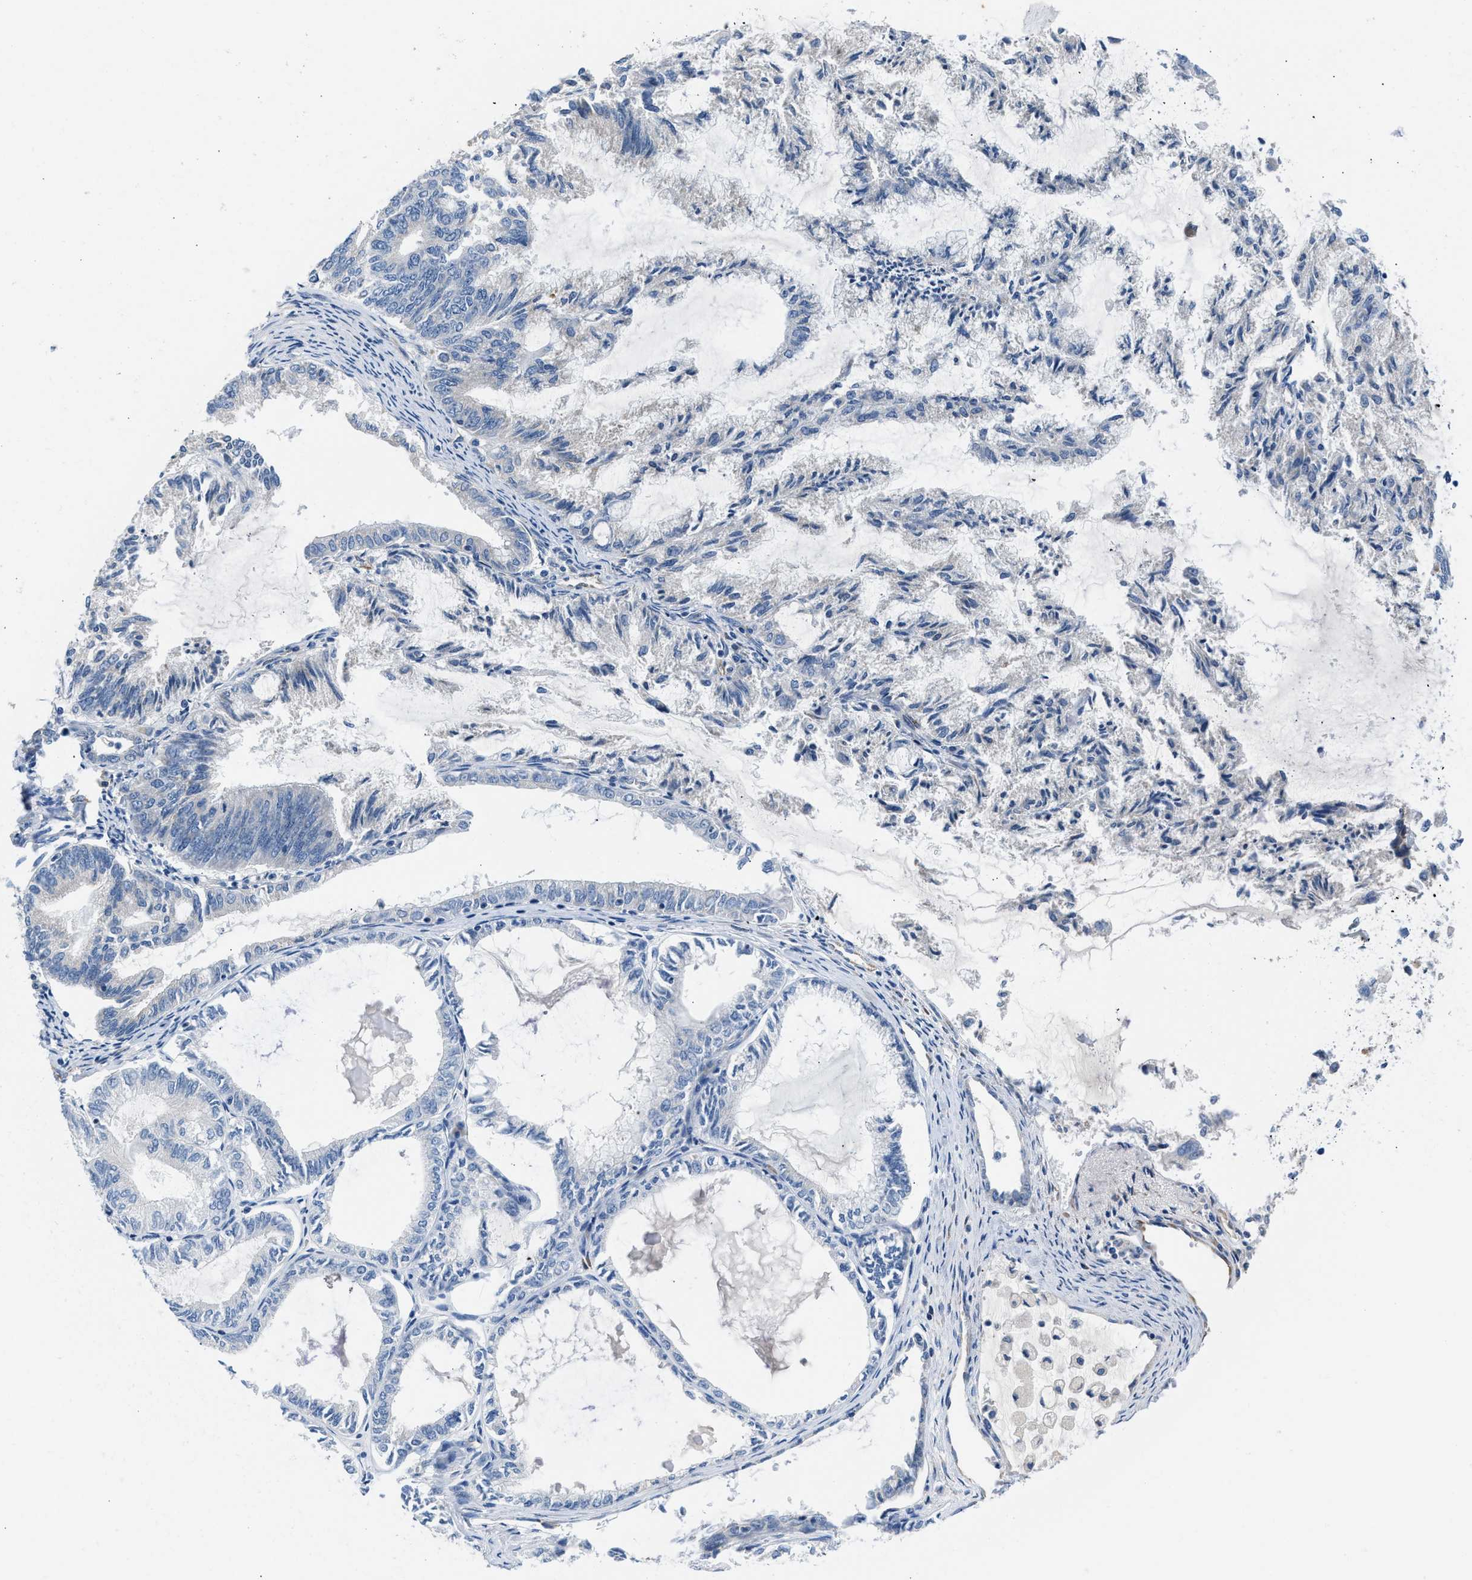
{"staining": {"intensity": "negative", "quantity": "none", "location": "none"}, "tissue": "endometrial cancer", "cell_type": "Tumor cells", "image_type": "cancer", "snomed": [{"axis": "morphology", "description": "Adenocarcinoma, NOS"}, {"axis": "topography", "description": "Endometrium"}], "caption": "DAB (3,3'-diaminobenzidine) immunohistochemical staining of human endometrial cancer shows no significant positivity in tumor cells. (DAB IHC visualized using brightfield microscopy, high magnification).", "gene": "BNC2", "patient": {"sex": "female", "age": 86}}